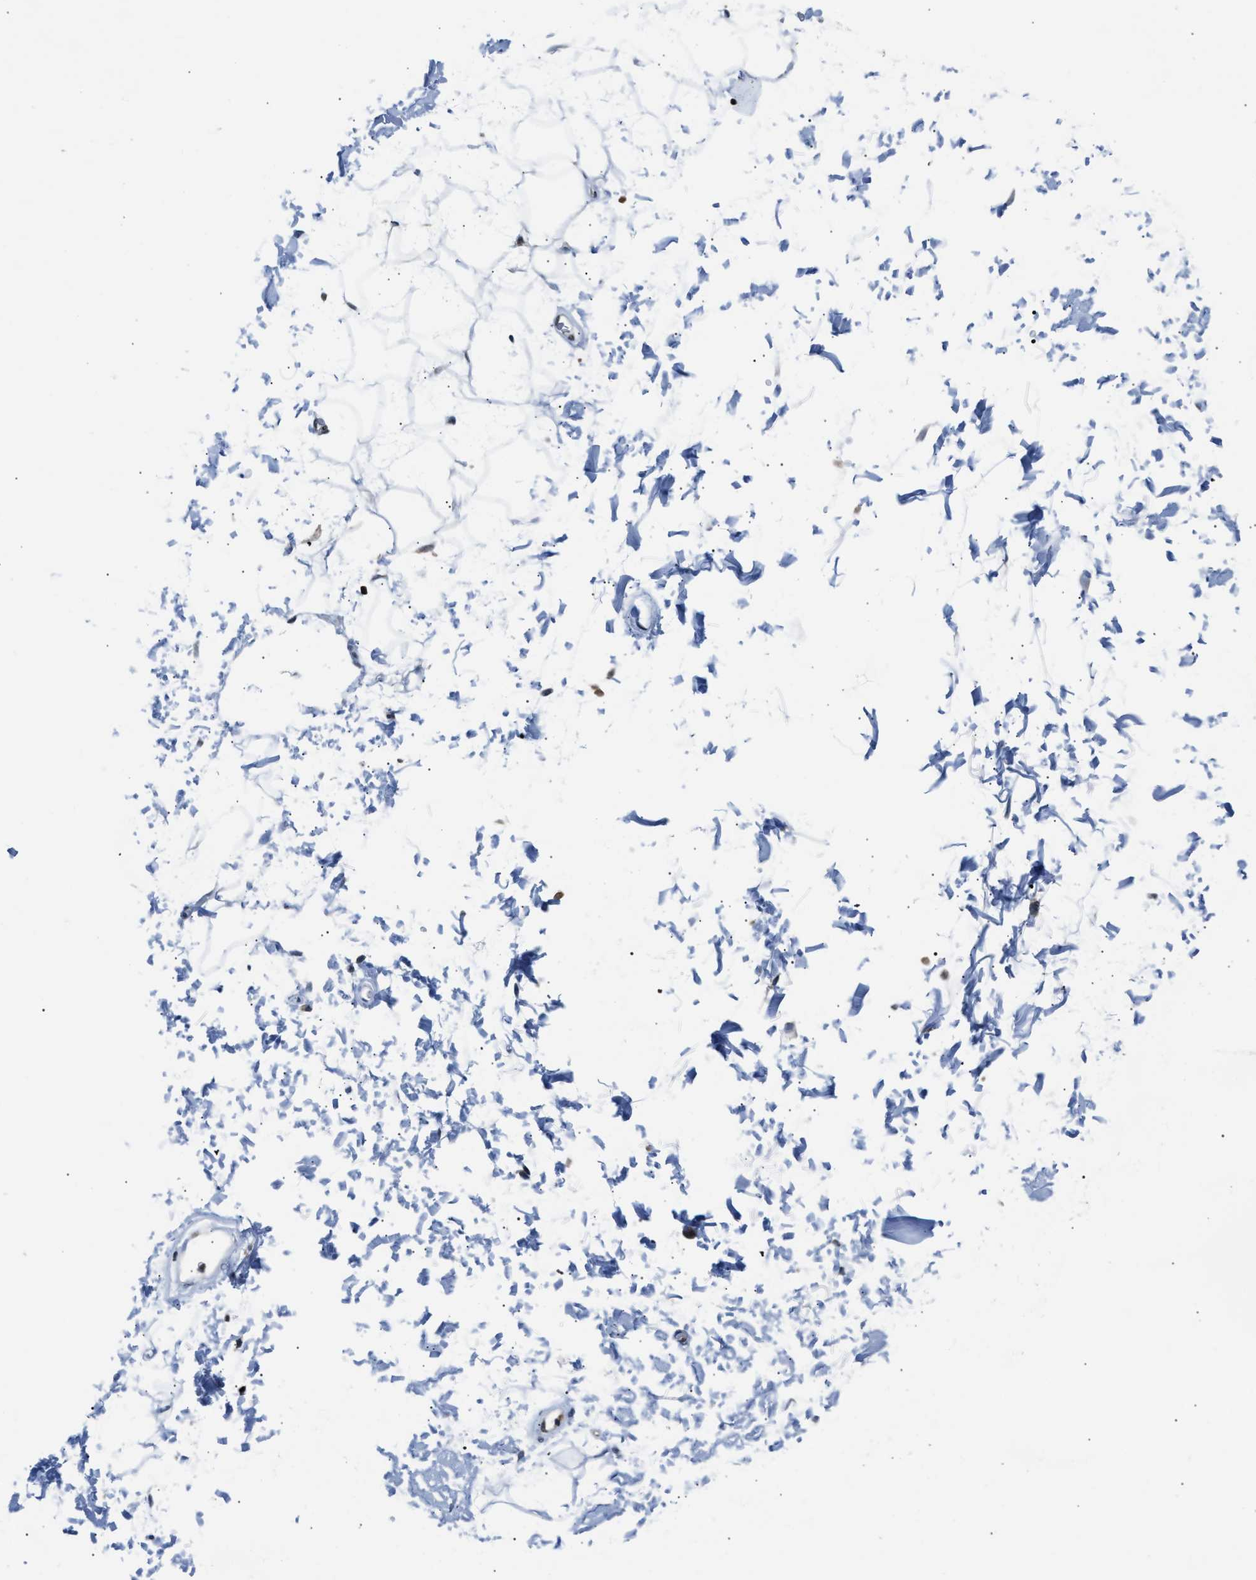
{"staining": {"intensity": "negative", "quantity": "none", "location": "none"}, "tissue": "adipose tissue", "cell_type": "Adipocytes", "image_type": "normal", "snomed": [{"axis": "morphology", "description": "Normal tissue, NOS"}, {"axis": "topography", "description": "Soft tissue"}], "caption": "Immunohistochemistry (IHC) micrograph of benign human adipose tissue stained for a protein (brown), which demonstrates no expression in adipocytes.", "gene": "STK10", "patient": {"sex": "male", "age": 72}}